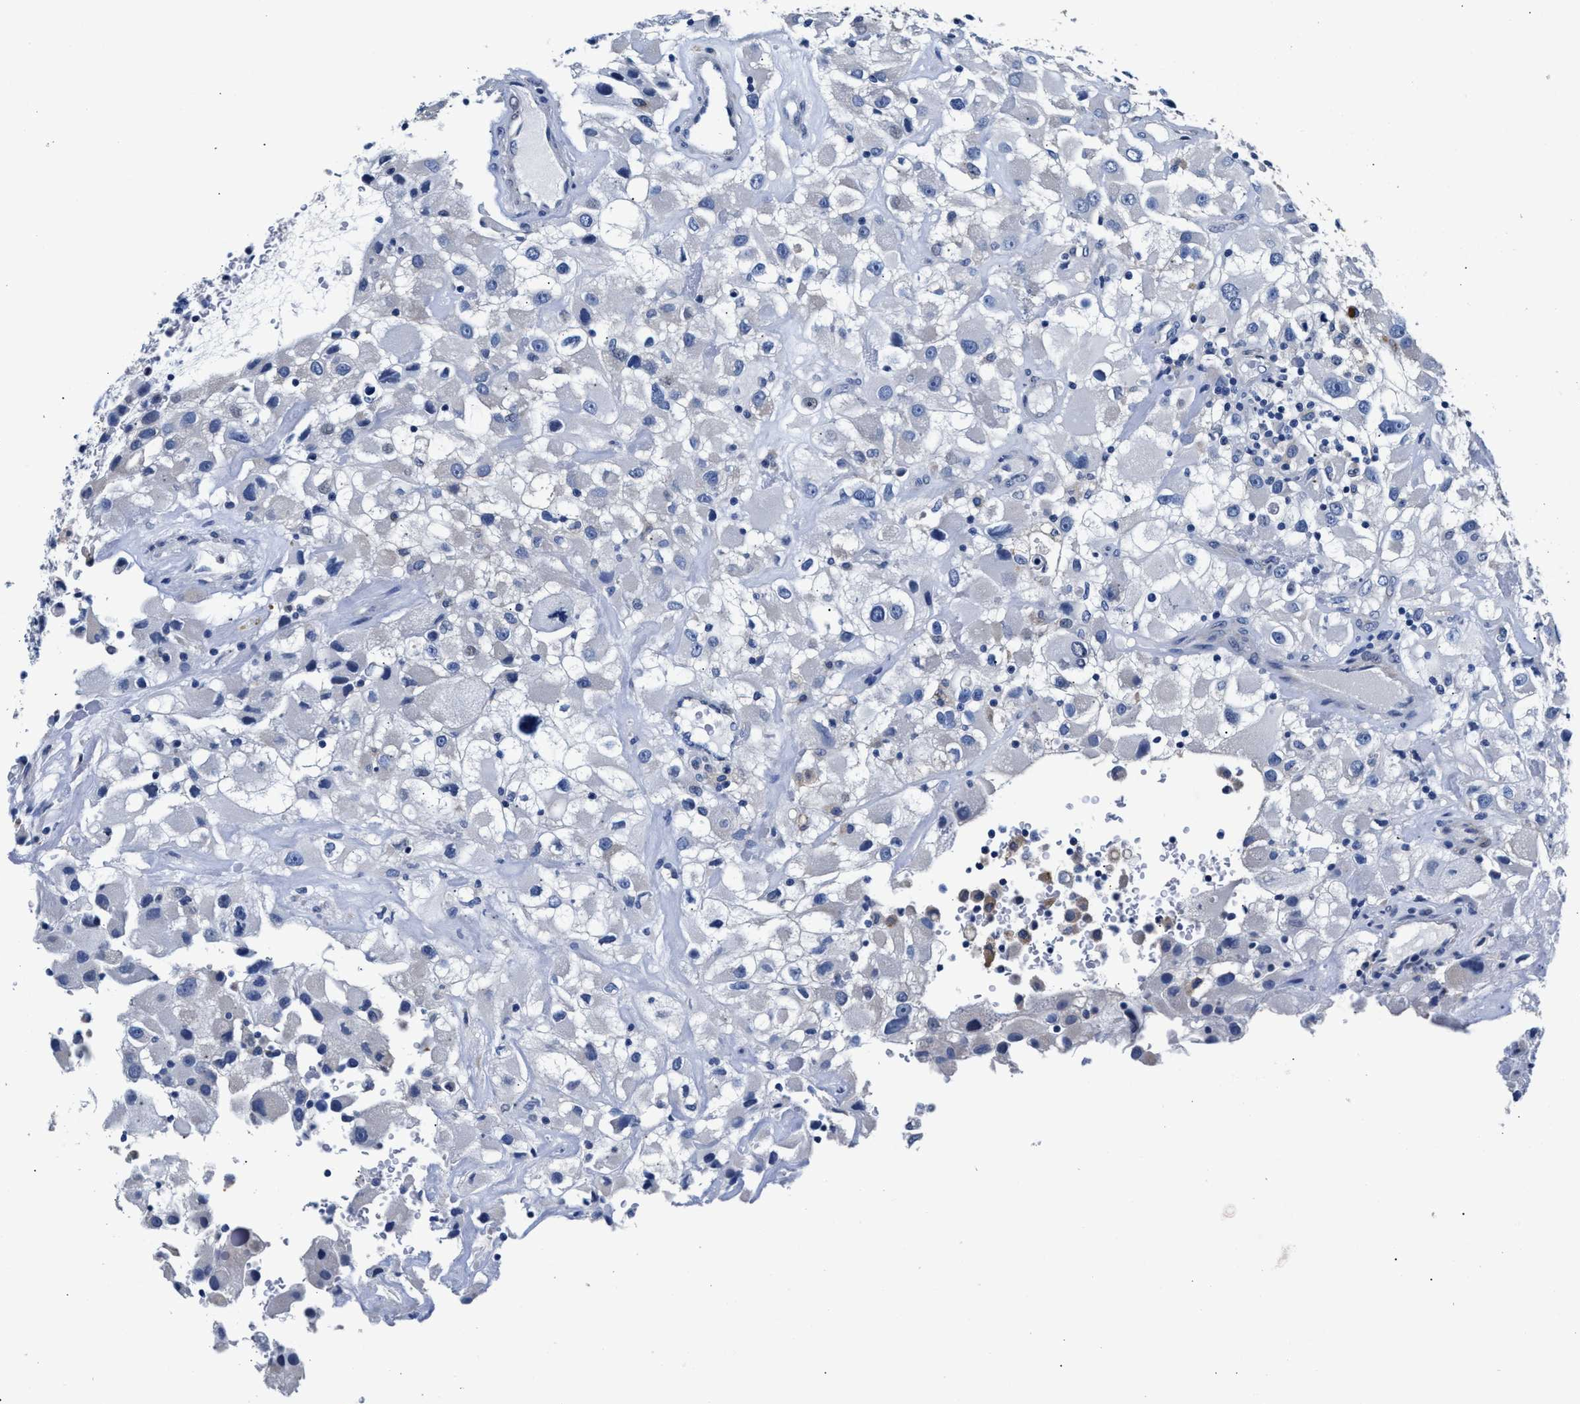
{"staining": {"intensity": "negative", "quantity": "none", "location": "none"}, "tissue": "renal cancer", "cell_type": "Tumor cells", "image_type": "cancer", "snomed": [{"axis": "morphology", "description": "Adenocarcinoma, NOS"}, {"axis": "topography", "description": "Kidney"}], "caption": "Tumor cells show no significant staining in renal cancer (adenocarcinoma).", "gene": "GSTM1", "patient": {"sex": "female", "age": 52}}